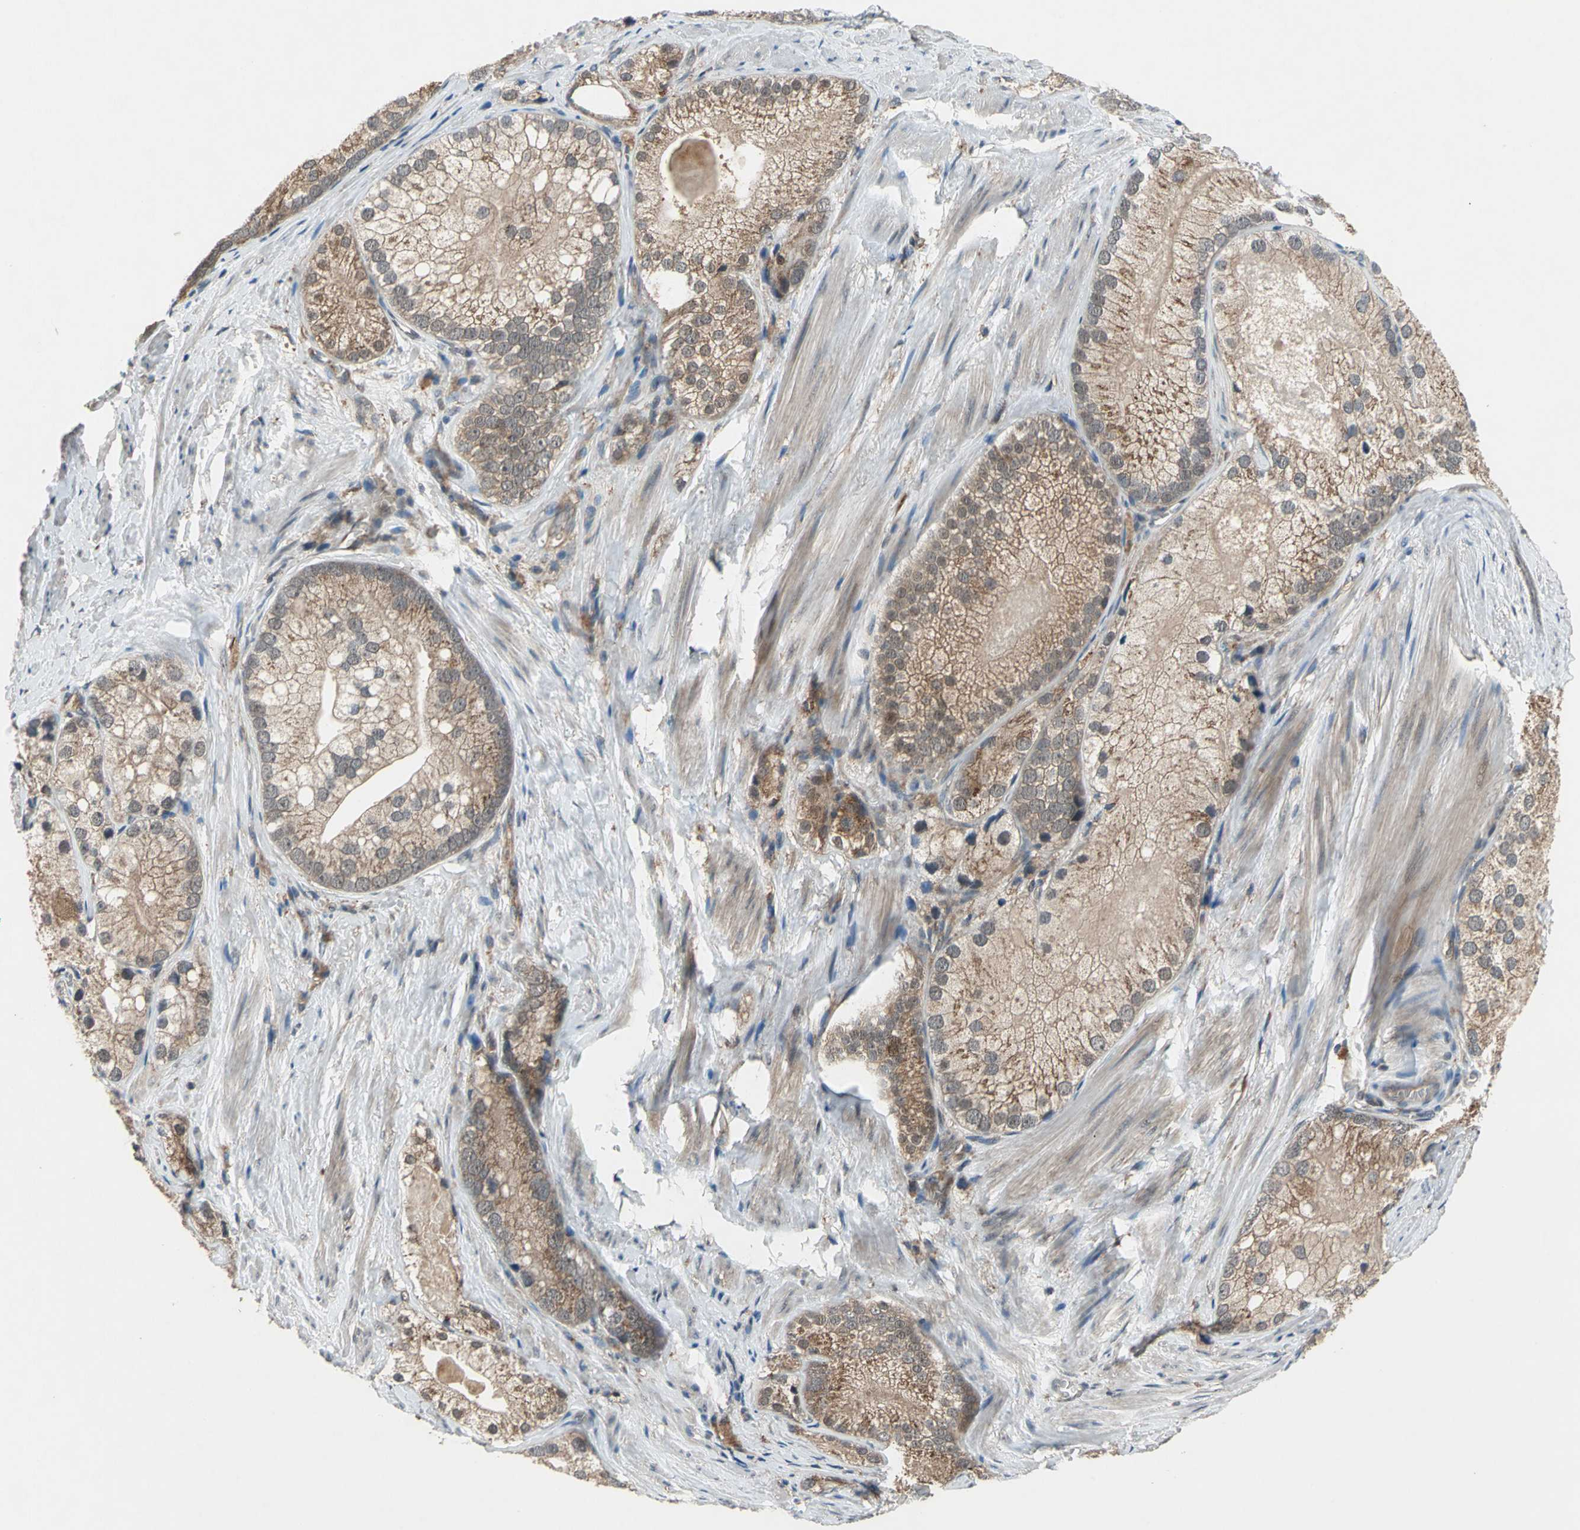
{"staining": {"intensity": "moderate", "quantity": ">75%", "location": "cytoplasmic/membranous"}, "tissue": "prostate cancer", "cell_type": "Tumor cells", "image_type": "cancer", "snomed": [{"axis": "morphology", "description": "Adenocarcinoma, Low grade"}, {"axis": "topography", "description": "Prostate"}], "caption": "IHC (DAB (3,3'-diaminobenzidine)) staining of prostate cancer (low-grade adenocarcinoma) exhibits moderate cytoplasmic/membranous protein staining in about >75% of tumor cells. (Brightfield microscopy of DAB IHC at high magnification).", "gene": "NFKBIE", "patient": {"sex": "male", "age": 69}}